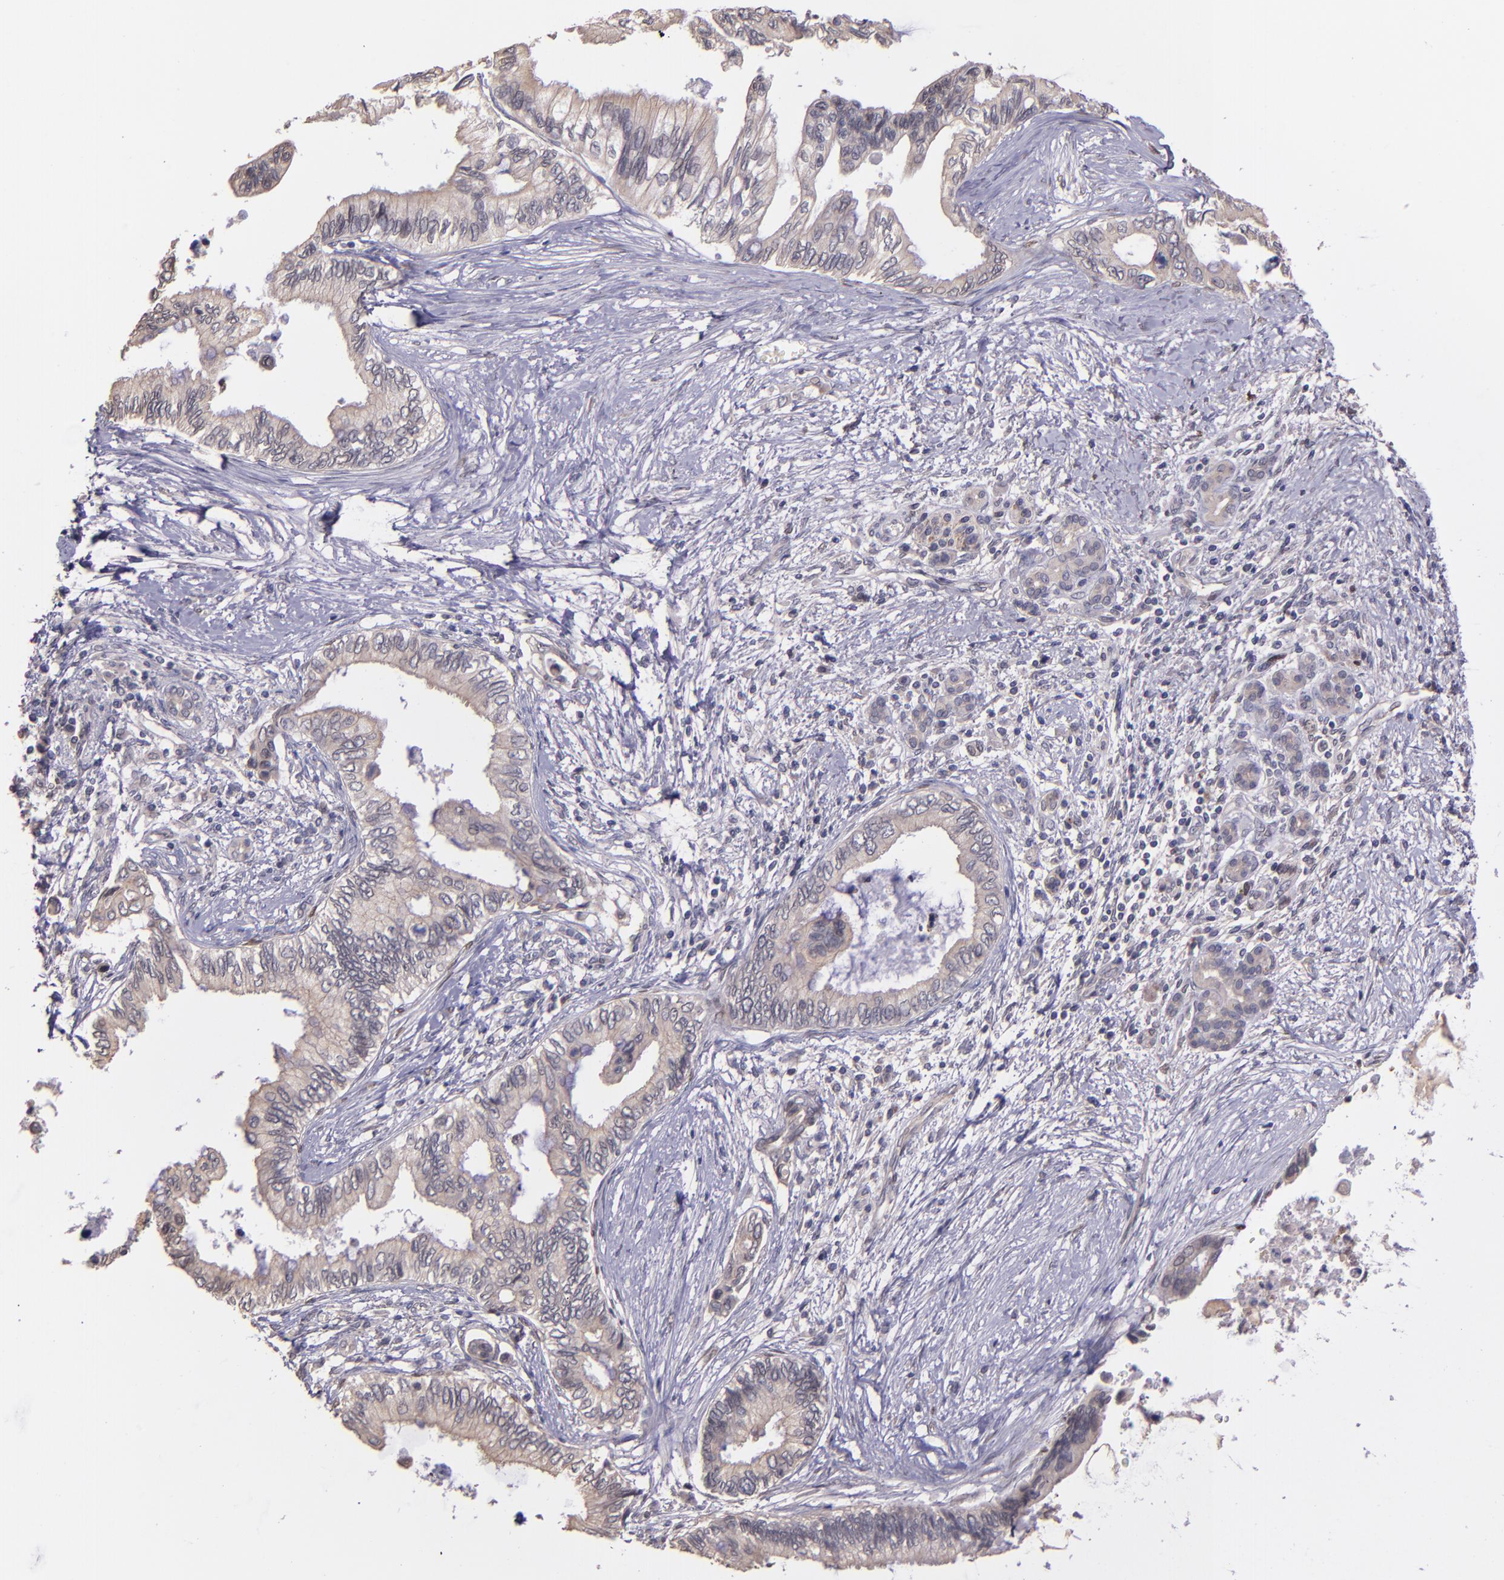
{"staining": {"intensity": "weak", "quantity": ">75%", "location": "cytoplasmic/membranous"}, "tissue": "pancreatic cancer", "cell_type": "Tumor cells", "image_type": "cancer", "snomed": [{"axis": "morphology", "description": "Adenocarcinoma, NOS"}, {"axis": "topography", "description": "Pancreas"}], "caption": "This is an image of immunohistochemistry (IHC) staining of adenocarcinoma (pancreatic), which shows weak positivity in the cytoplasmic/membranous of tumor cells.", "gene": "NUP62CL", "patient": {"sex": "female", "age": 66}}